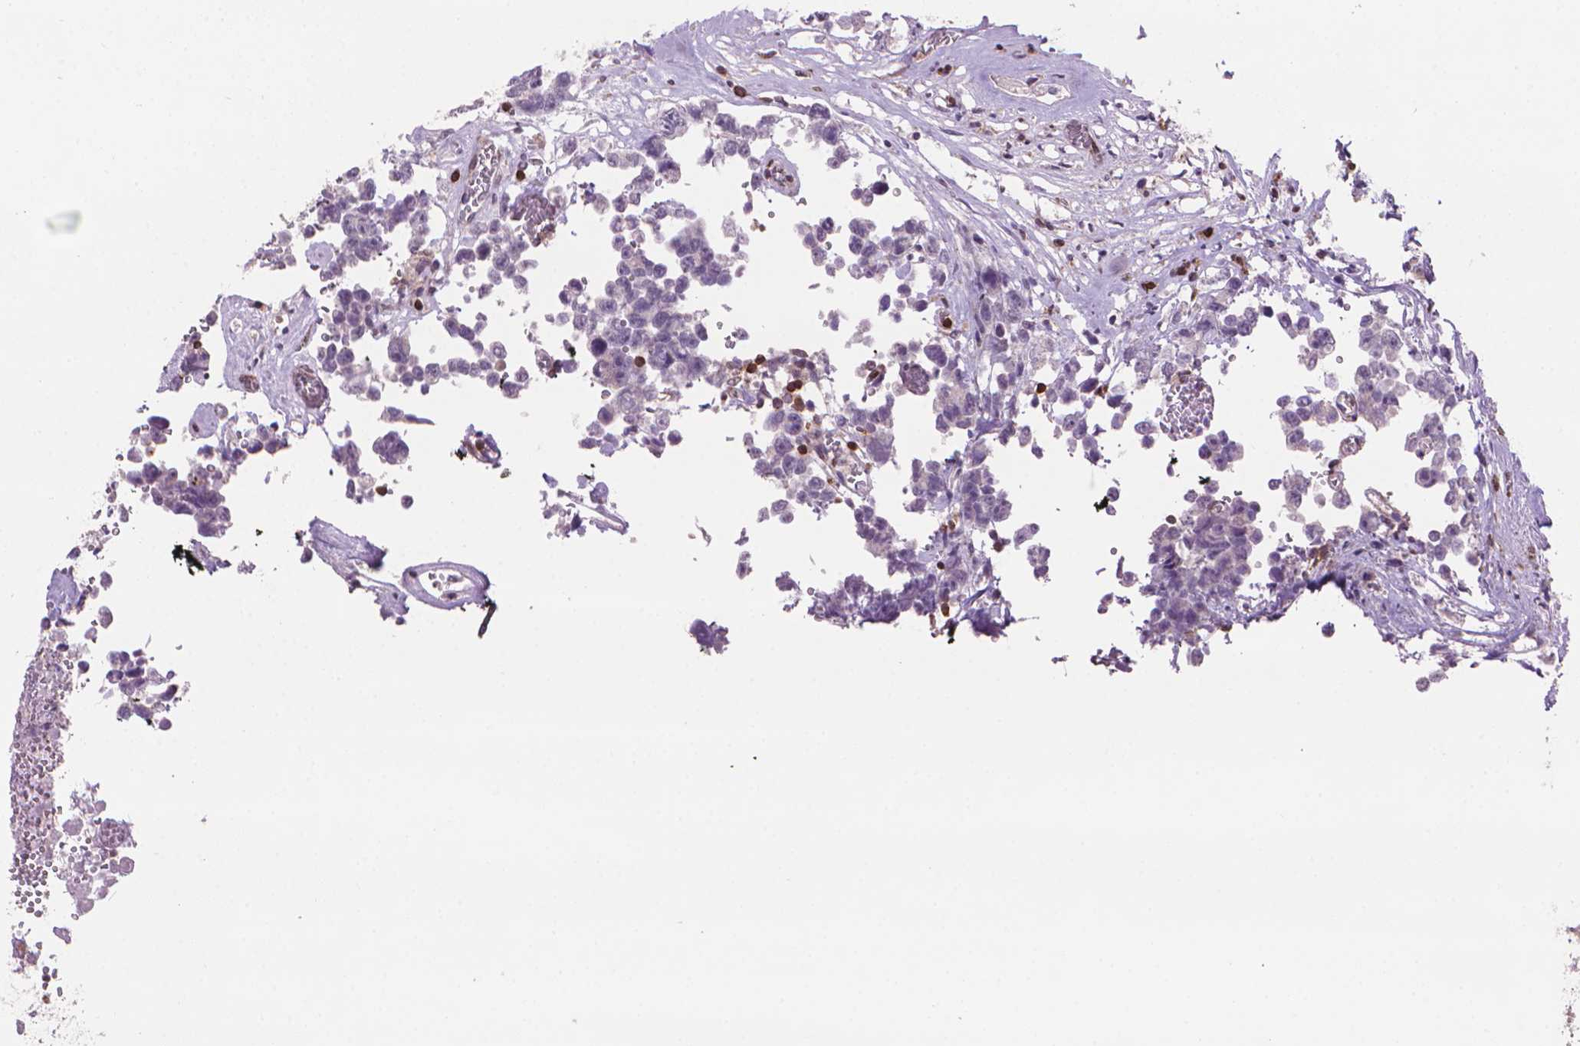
{"staining": {"intensity": "negative", "quantity": "none", "location": "none"}, "tissue": "testis cancer", "cell_type": "Tumor cells", "image_type": "cancer", "snomed": [{"axis": "morphology", "description": "Carcinoma, Embryonal, NOS"}, {"axis": "topography", "description": "Testis"}], "caption": "Immunohistochemical staining of human embryonal carcinoma (testis) displays no significant staining in tumor cells.", "gene": "BCL2", "patient": {"sex": "male", "age": 18}}